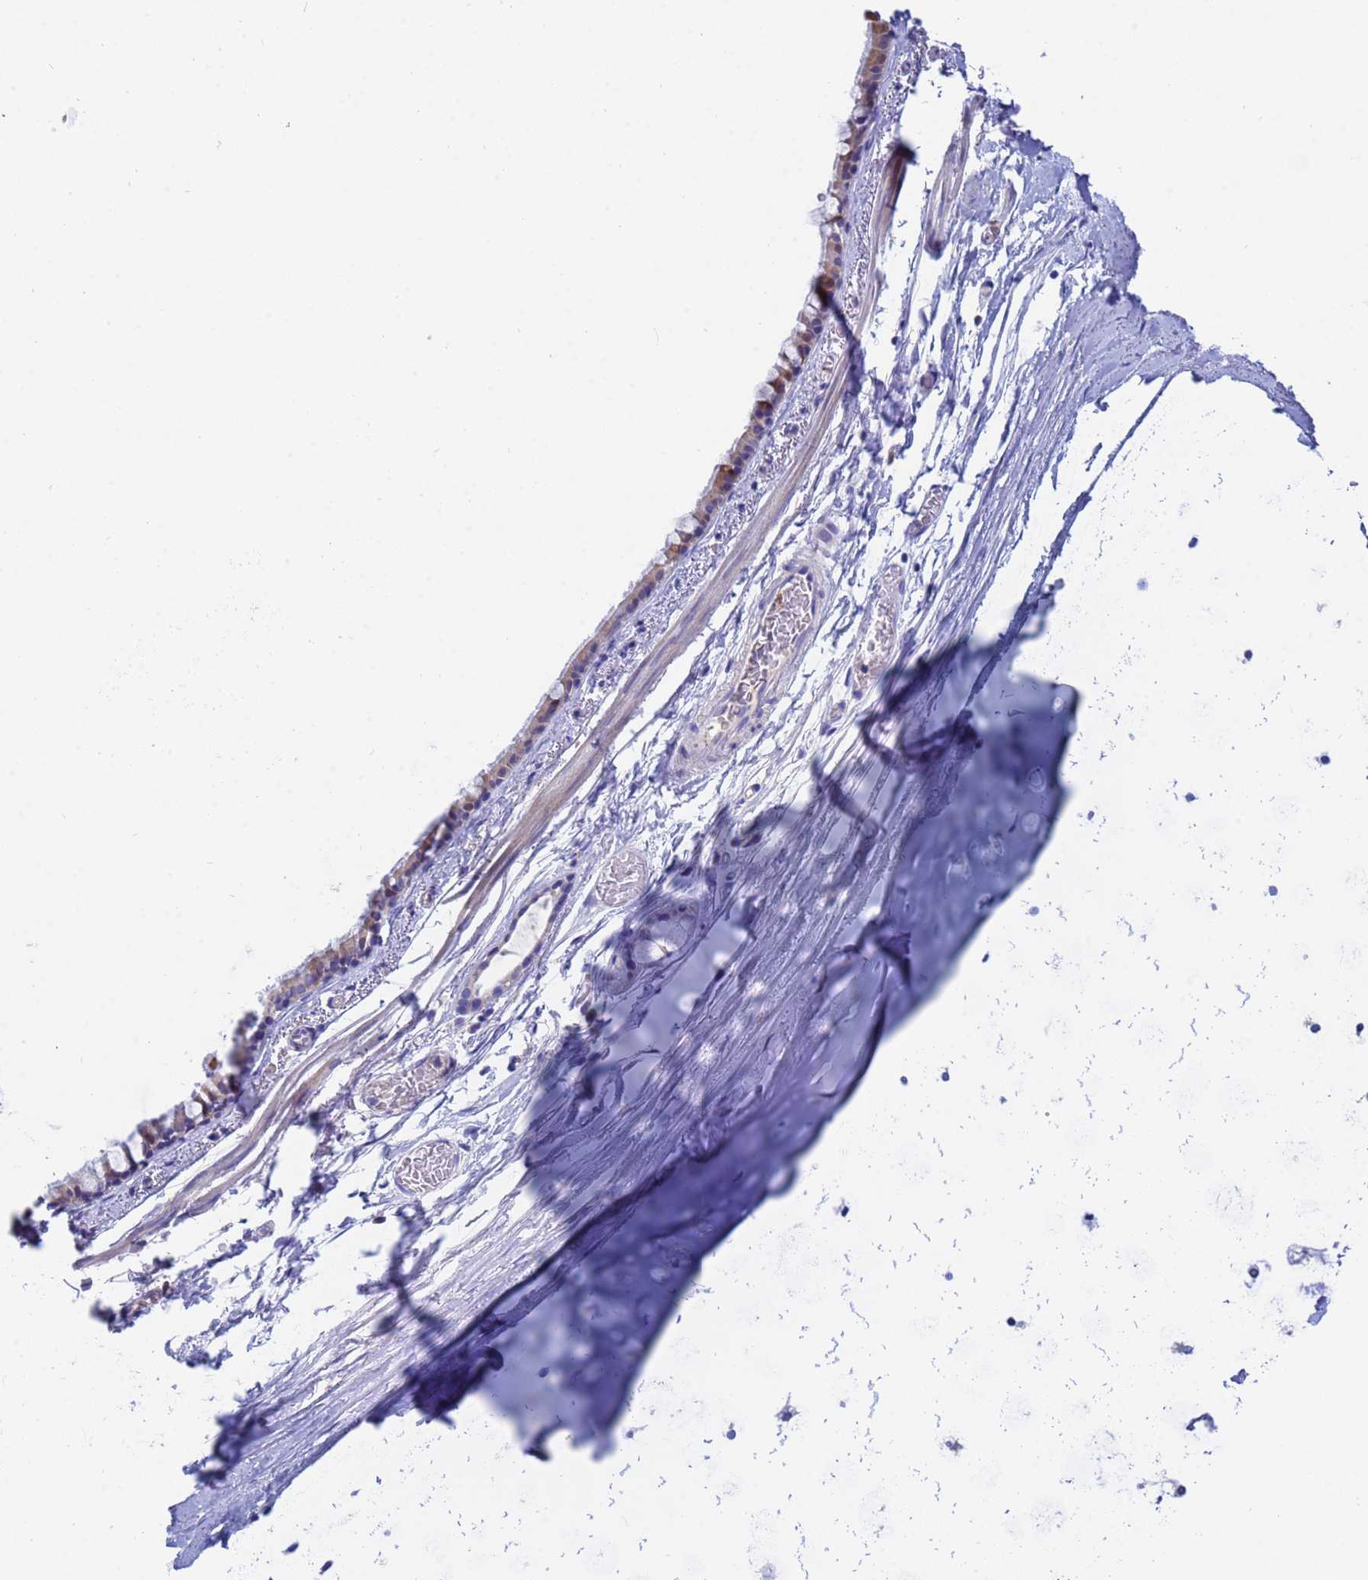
{"staining": {"intensity": "moderate", "quantity": "<25%", "location": "cytoplasmic/membranous"}, "tissue": "bronchus", "cell_type": "Respiratory epithelial cells", "image_type": "normal", "snomed": [{"axis": "morphology", "description": "Normal tissue, NOS"}, {"axis": "topography", "description": "Cartilage tissue"}], "caption": "High-magnification brightfield microscopy of benign bronchus stained with DAB (brown) and counterstained with hematoxylin (blue). respiratory epithelial cells exhibit moderate cytoplasmic/membranous staining is appreciated in about<25% of cells. (Stains: DAB (3,3'-diaminobenzidine) in brown, nuclei in blue, Microscopy: brightfield microscopy at high magnification).", "gene": "UBE2O", "patient": {"sex": "male", "age": 63}}